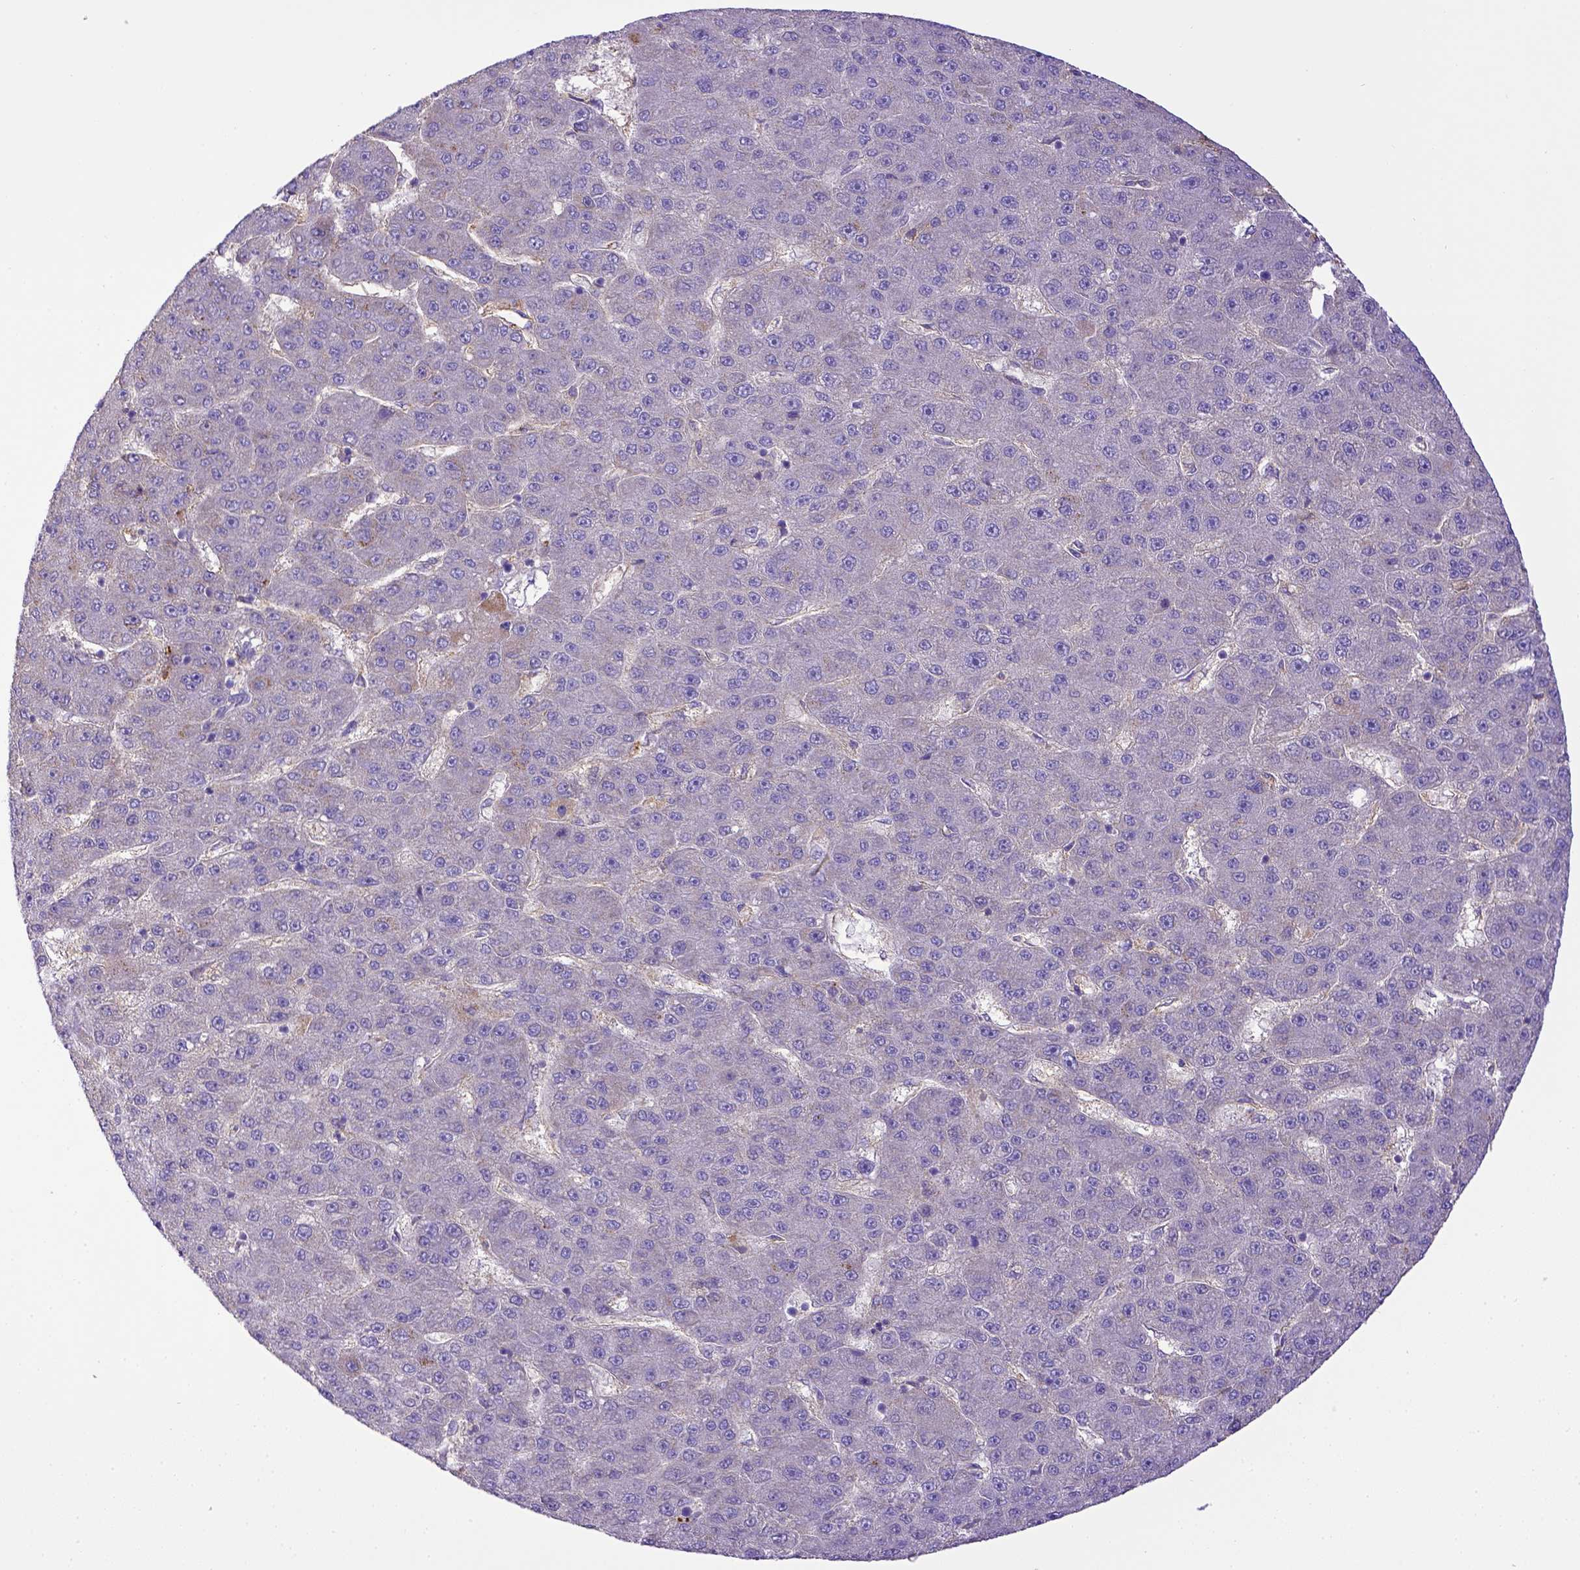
{"staining": {"intensity": "negative", "quantity": "none", "location": "none"}, "tissue": "liver cancer", "cell_type": "Tumor cells", "image_type": "cancer", "snomed": [{"axis": "morphology", "description": "Carcinoma, Hepatocellular, NOS"}, {"axis": "topography", "description": "Liver"}], "caption": "Immunohistochemistry of hepatocellular carcinoma (liver) exhibits no expression in tumor cells.", "gene": "CD40", "patient": {"sex": "male", "age": 67}}